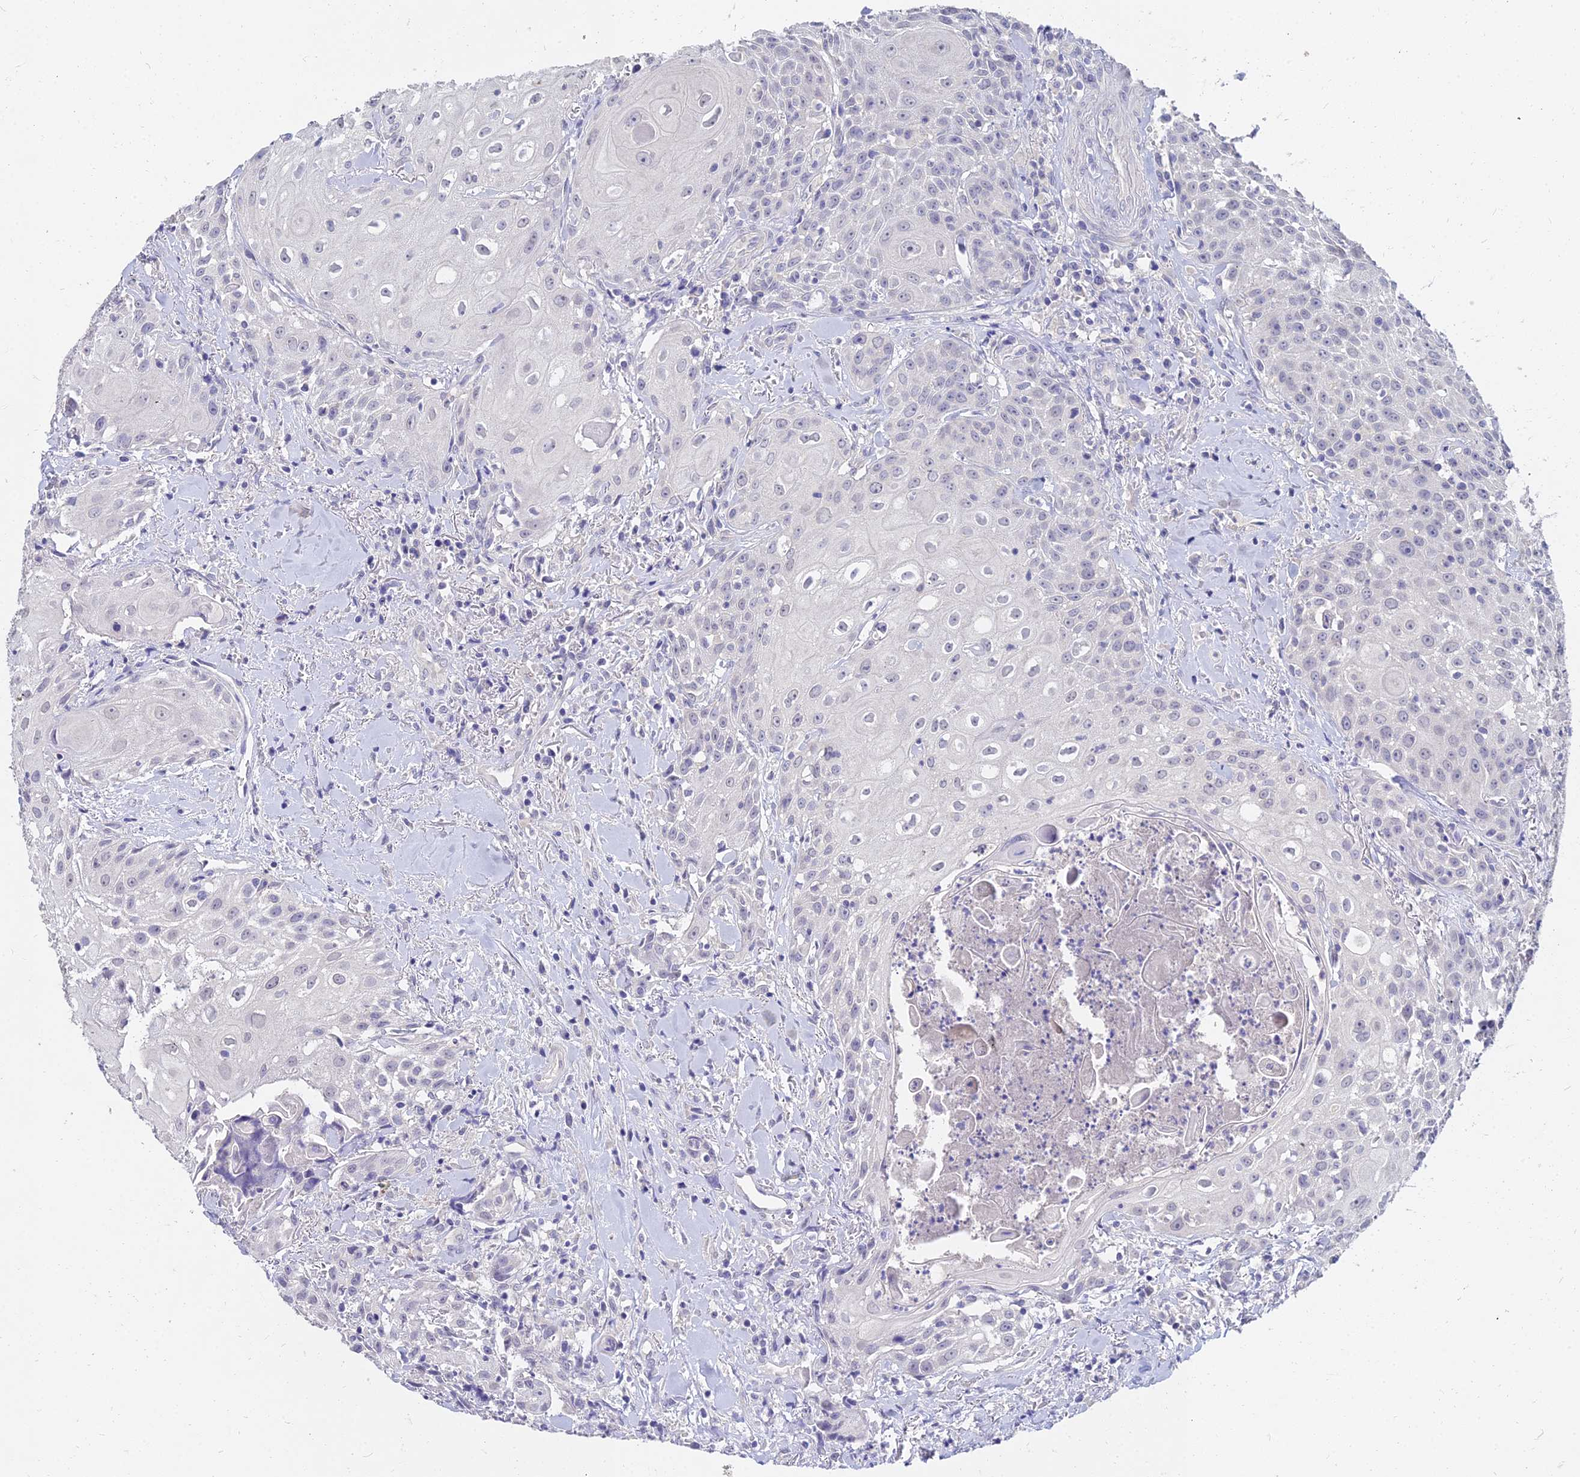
{"staining": {"intensity": "negative", "quantity": "none", "location": "none"}, "tissue": "head and neck cancer", "cell_type": "Tumor cells", "image_type": "cancer", "snomed": [{"axis": "morphology", "description": "Squamous cell carcinoma, NOS"}, {"axis": "topography", "description": "Oral tissue"}, {"axis": "topography", "description": "Head-Neck"}], "caption": "IHC photomicrograph of head and neck cancer stained for a protein (brown), which exhibits no expression in tumor cells. (IHC, brightfield microscopy, high magnification).", "gene": "NPY", "patient": {"sex": "female", "age": 82}}